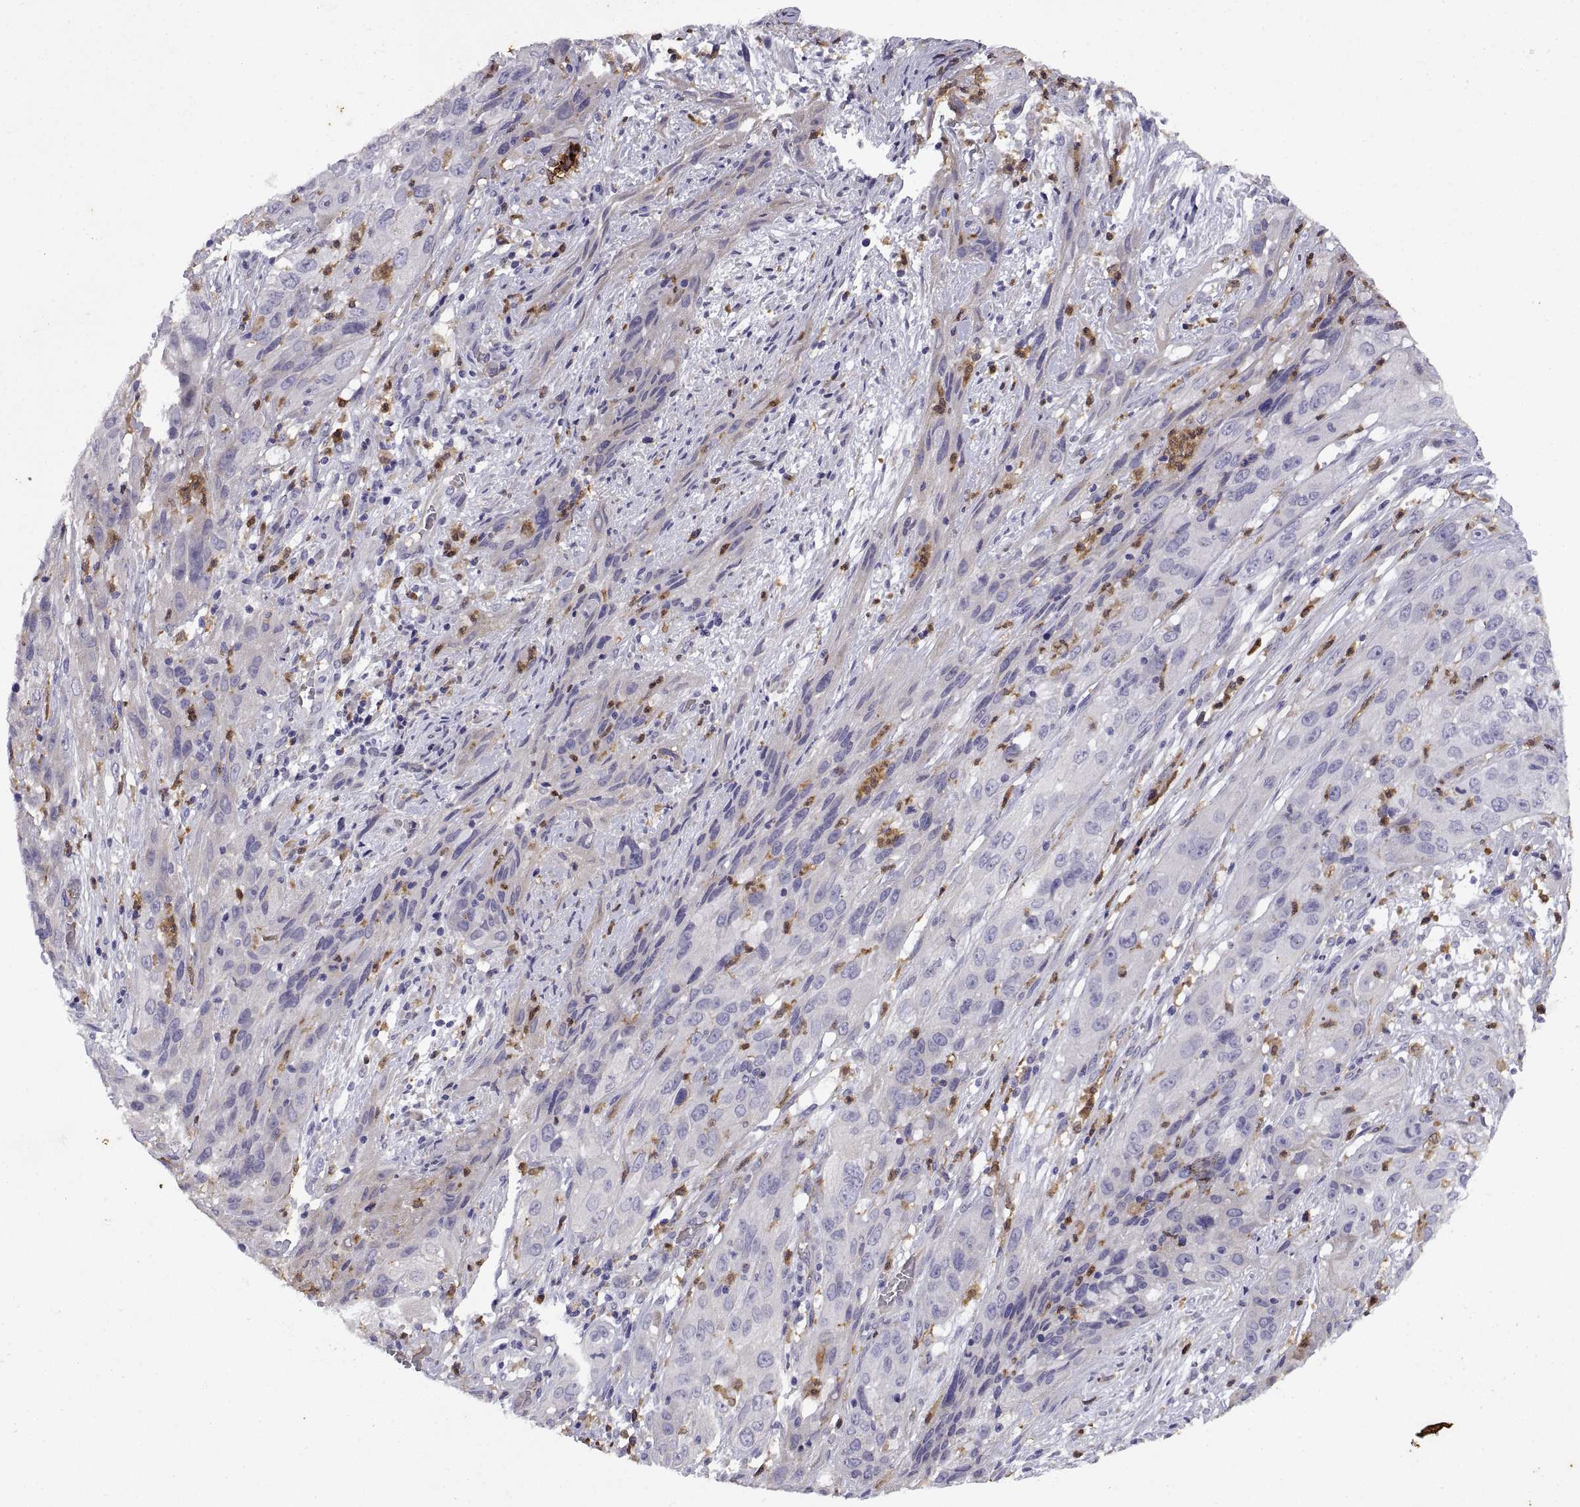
{"staining": {"intensity": "negative", "quantity": "none", "location": "none"}, "tissue": "cervical cancer", "cell_type": "Tumor cells", "image_type": "cancer", "snomed": [{"axis": "morphology", "description": "Squamous cell carcinoma, NOS"}, {"axis": "topography", "description": "Cervix"}], "caption": "Cervical cancer (squamous cell carcinoma) was stained to show a protein in brown. There is no significant staining in tumor cells.", "gene": "DOK3", "patient": {"sex": "female", "age": 32}}